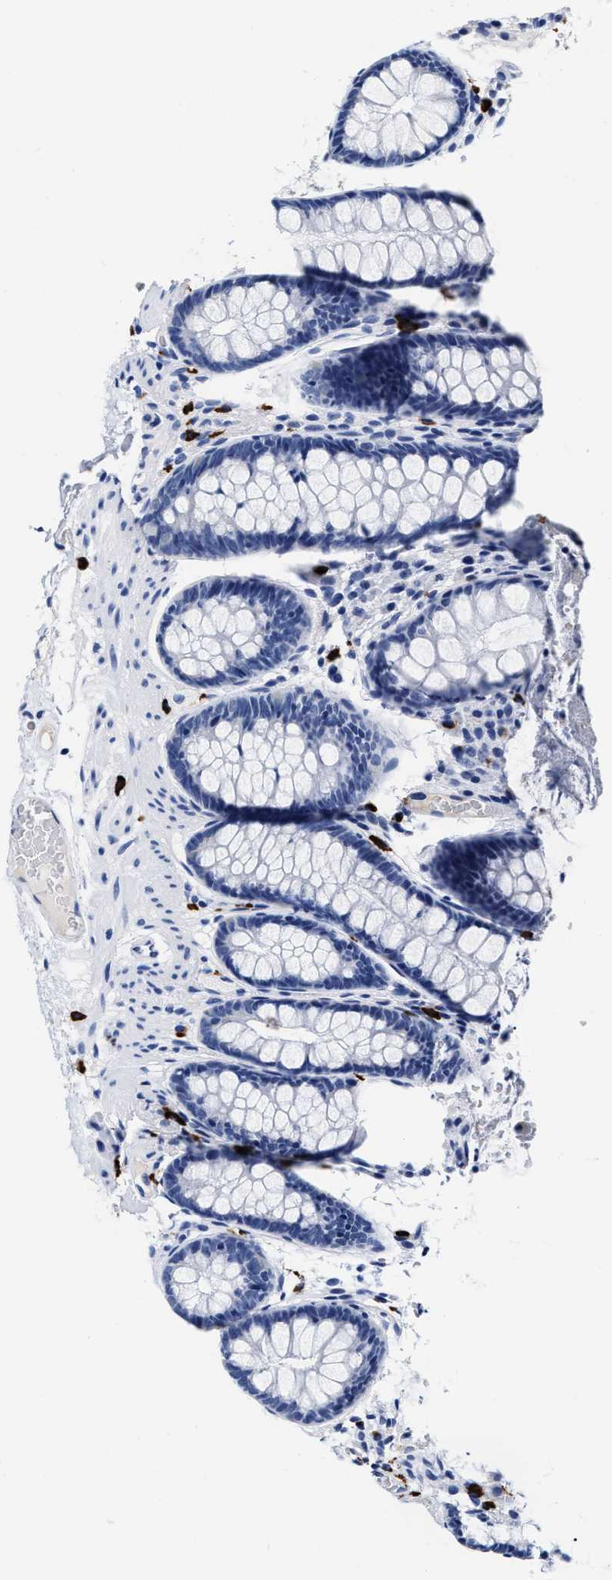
{"staining": {"intensity": "negative", "quantity": "none", "location": "none"}, "tissue": "colon", "cell_type": "Endothelial cells", "image_type": "normal", "snomed": [{"axis": "morphology", "description": "Normal tissue, NOS"}, {"axis": "topography", "description": "Colon"}], "caption": "Immunohistochemistry image of unremarkable colon: colon stained with DAB (3,3'-diaminobenzidine) demonstrates no significant protein expression in endothelial cells.", "gene": "CER1", "patient": {"sex": "female", "age": 56}}